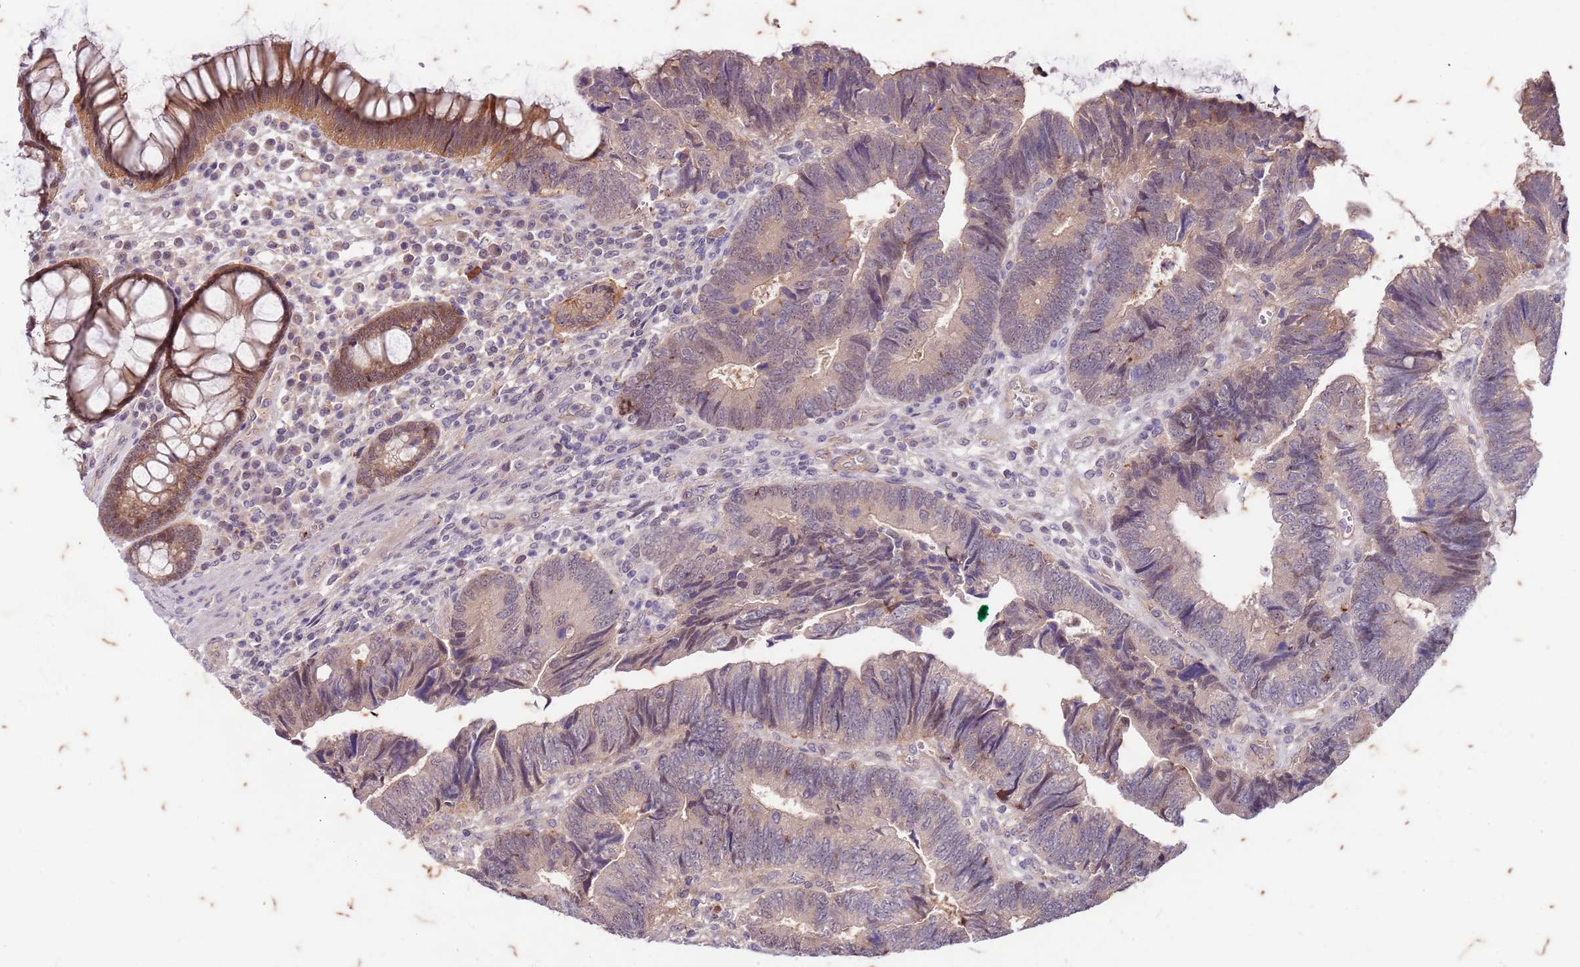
{"staining": {"intensity": "weak", "quantity": "25%-75%", "location": "cytoplasmic/membranous,nuclear"}, "tissue": "colorectal cancer", "cell_type": "Tumor cells", "image_type": "cancer", "snomed": [{"axis": "morphology", "description": "Adenocarcinoma, NOS"}, {"axis": "topography", "description": "Colon"}], "caption": "A low amount of weak cytoplasmic/membranous and nuclear positivity is seen in approximately 25%-75% of tumor cells in colorectal cancer (adenocarcinoma) tissue.", "gene": "RAPGEF3", "patient": {"sex": "female", "age": 67}}